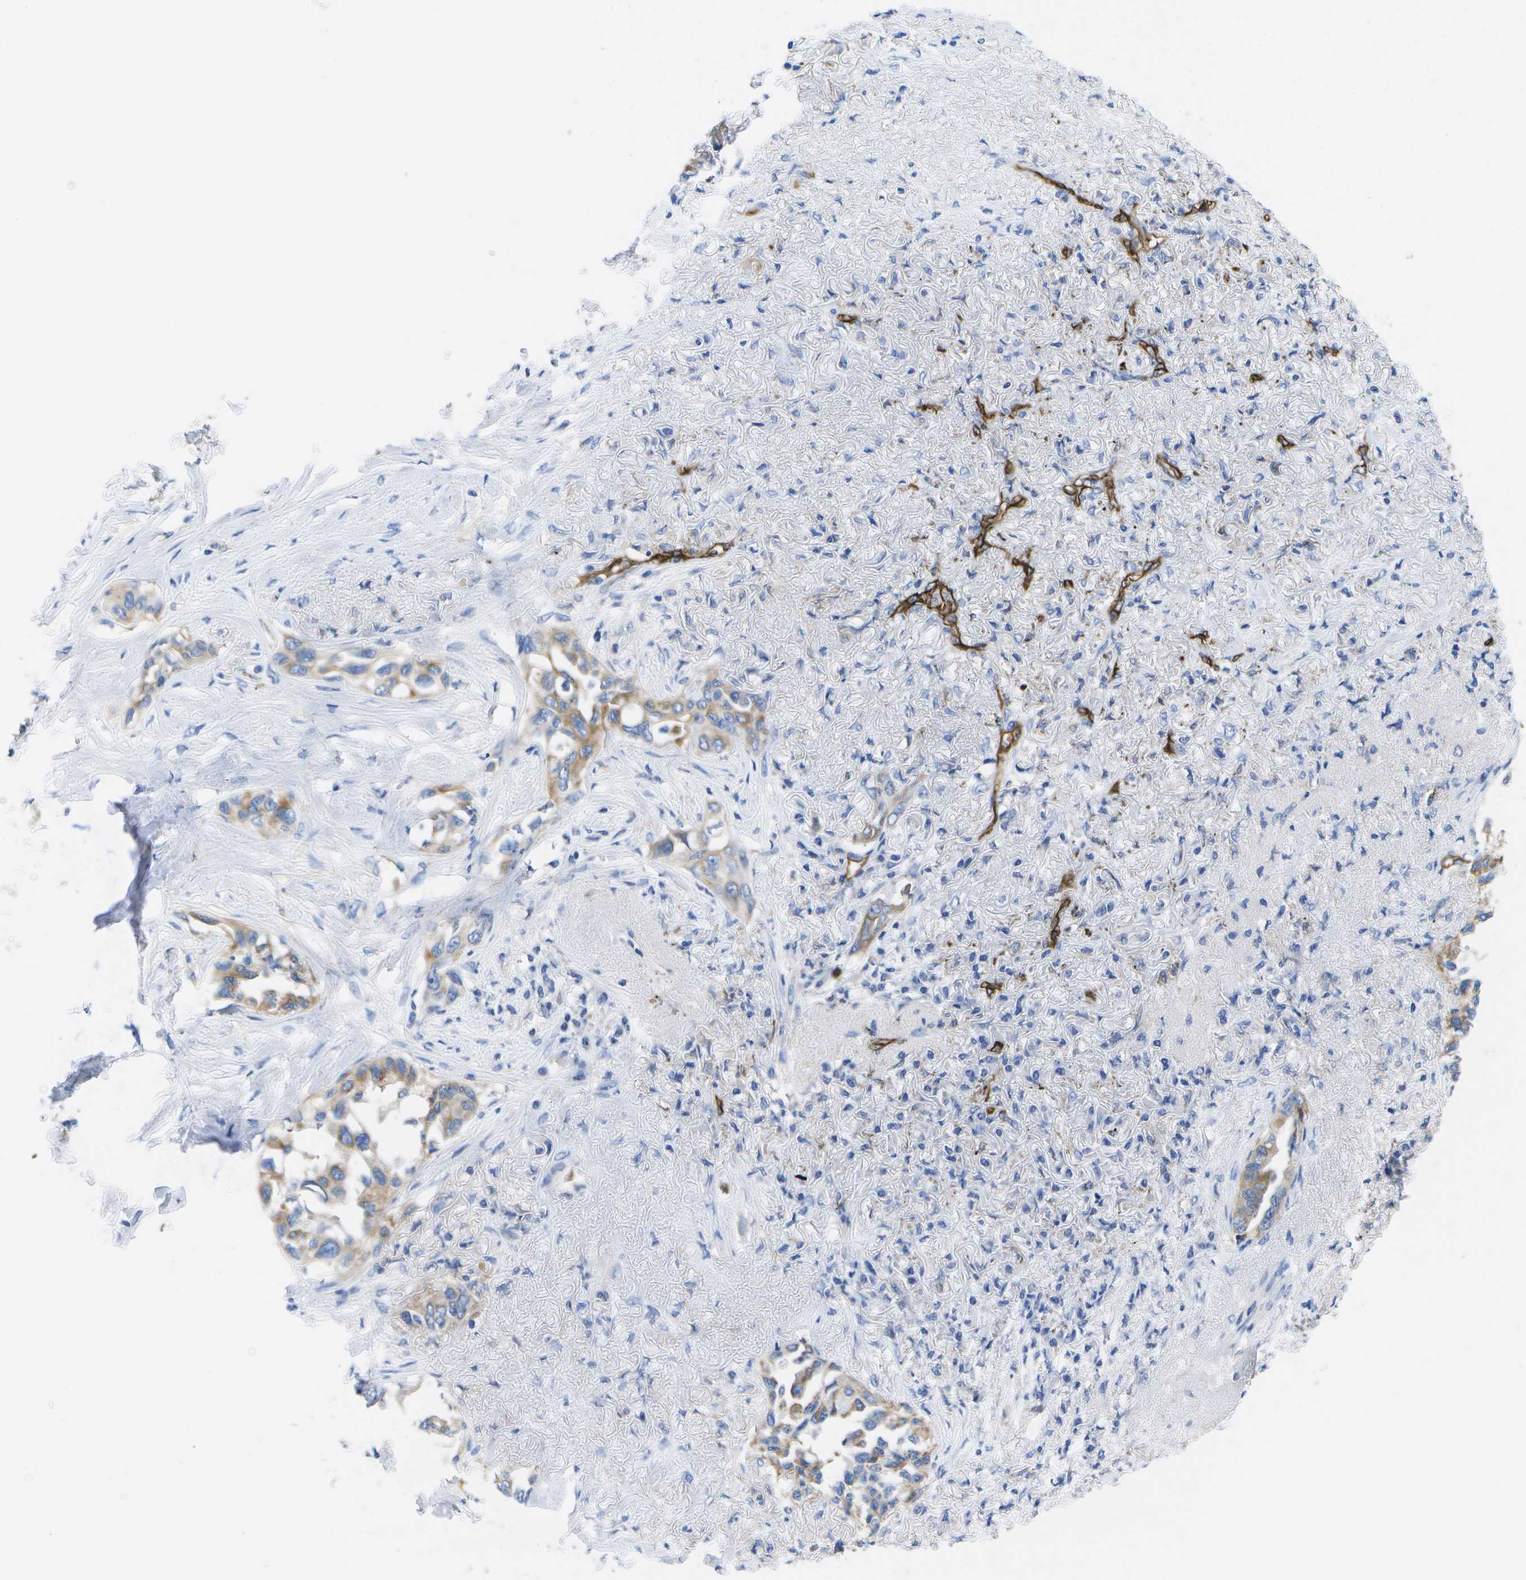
{"staining": {"intensity": "weak", "quantity": "25%-75%", "location": "cytoplasmic/membranous"}, "tissue": "lung cancer", "cell_type": "Tumor cells", "image_type": "cancer", "snomed": [{"axis": "morphology", "description": "Adenocarcinoma, NOS"}, {"axis": "topography", "description": "Lung"}], "caption": "A high-resolution image shows immunohistochemistry staining of lung cancer, which reveals weak cytoplasmic/membranous positivity in approximately 25%-75% of tumor cells. (DAB IHC, brown staining for protein, blue staining for nuclei).", "gene": "DYSF", "patient": {"sex": "female", "age": 51}}